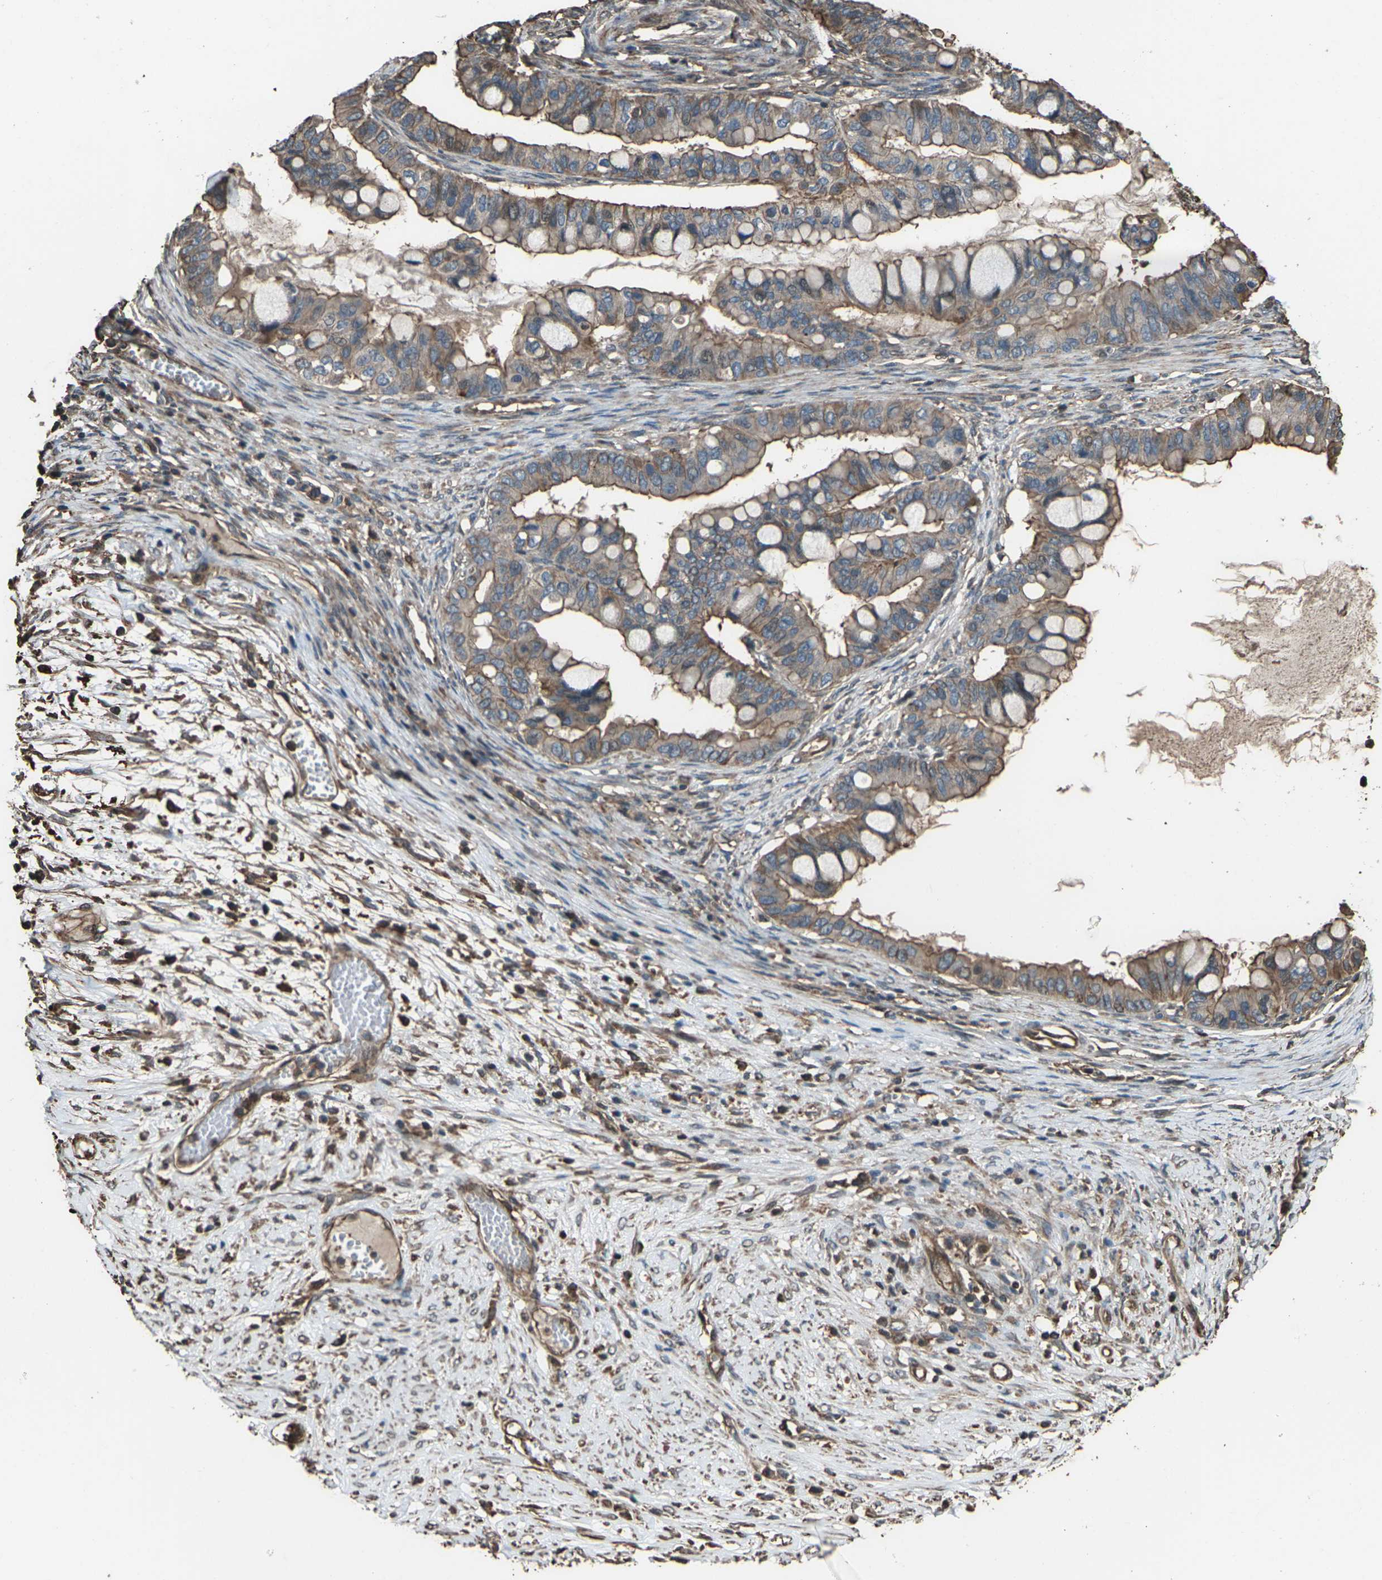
{"staining": {"intensity": "moderate", "quantity": ">75%", "location": "cytoplasmic/membranous"}, "tissue": "ovarian cancer", "cell_type": "Tumor cells", "image_type": "cancer", "snomed": [{"axis": "morphology", "description": "Cystadenocarcinoma, mucinous, NOS"}, {"axis": "topography", "description": "Ovary"}], "caption": "Ovarian cancer stained with a brown dye shows moderate cytoplasmic/membranous positive staining in approximately >75% of tumor cells.", "gene": "DHPS", "patient": {"sex": "female", "age": 80}}